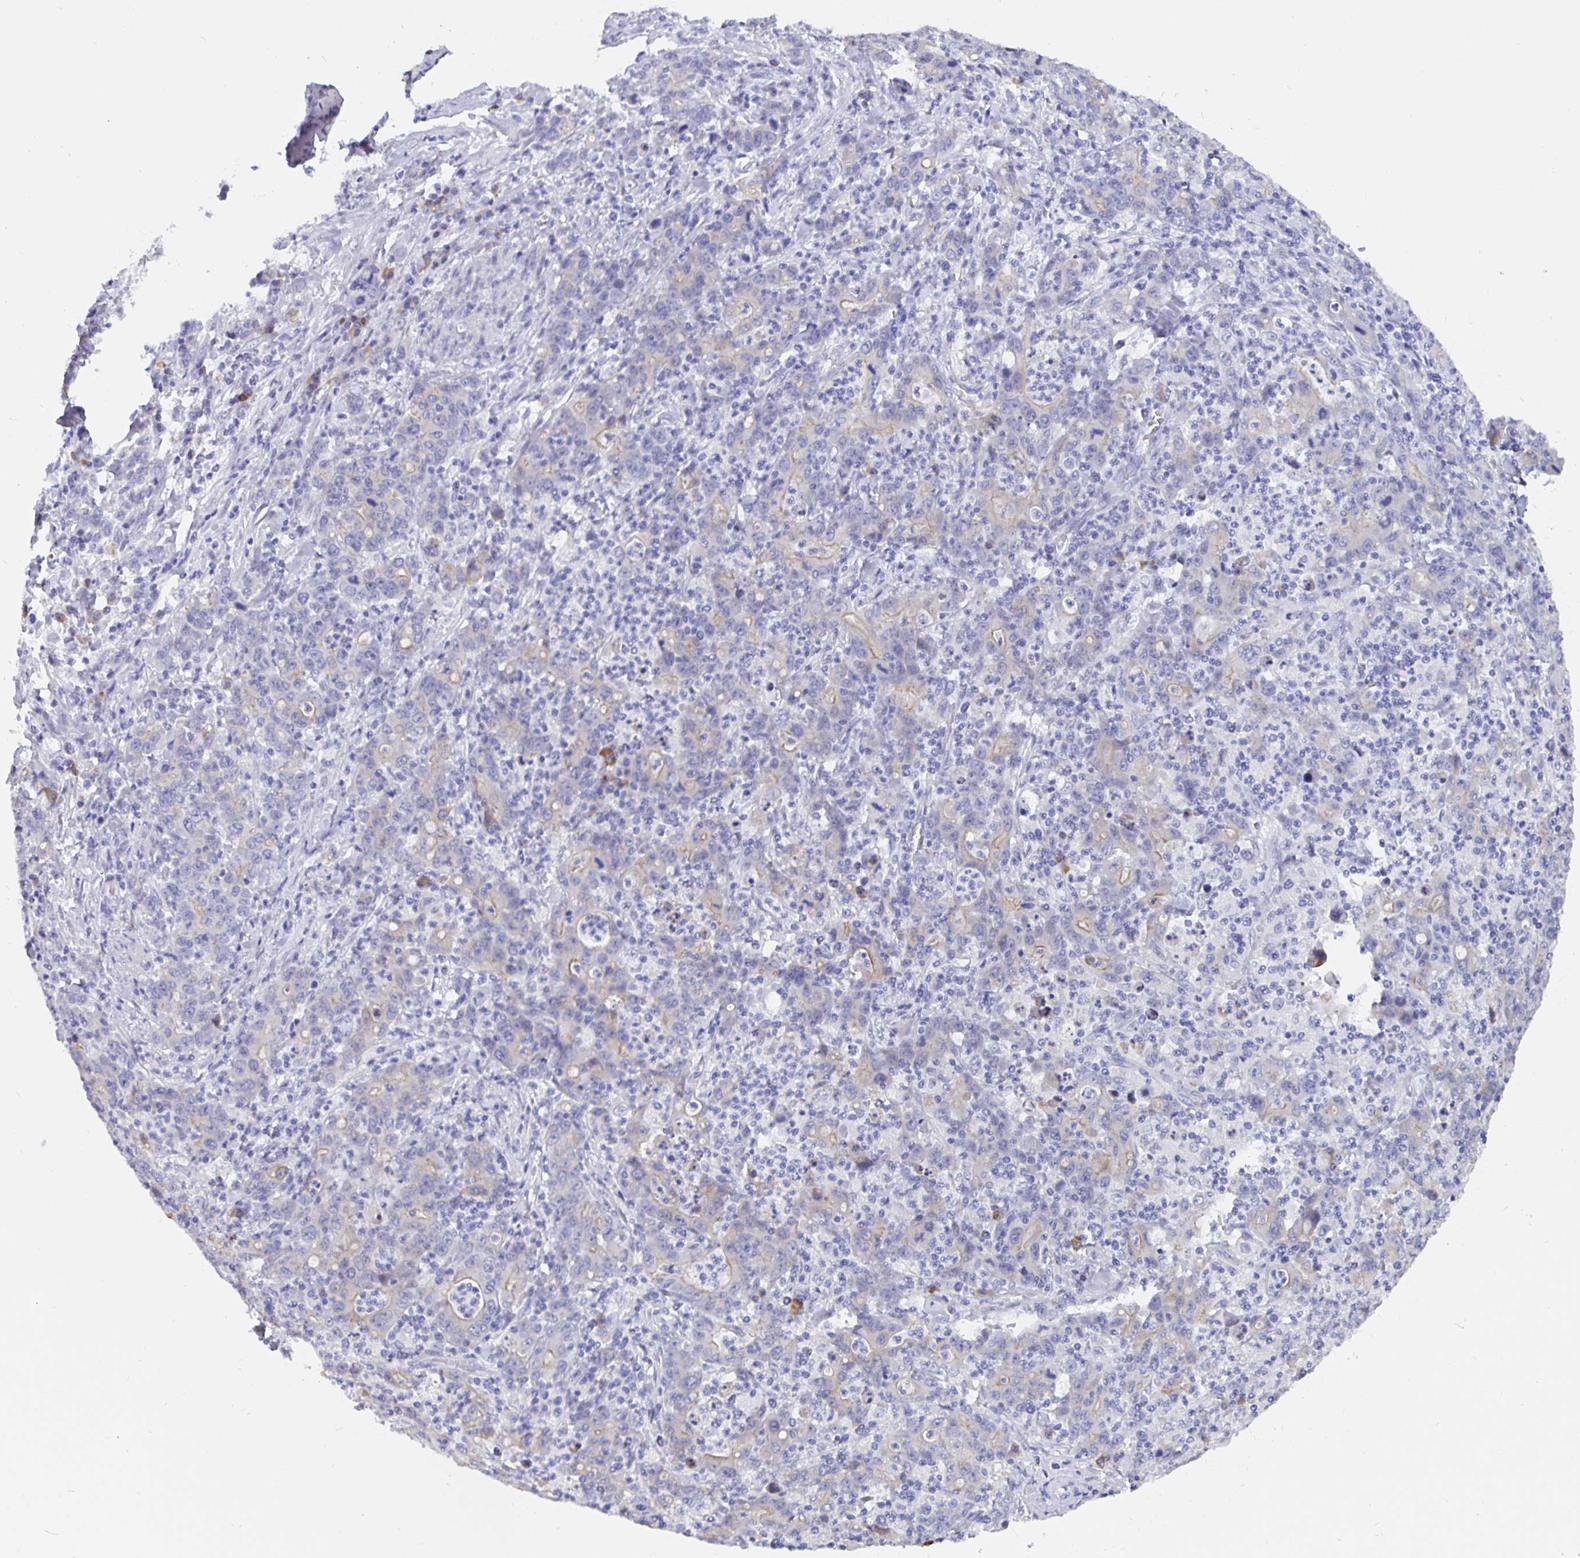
{"staining": {"intensity": "weak", "quantity": "<25%", "location": "cytoplasmic/membranous"}, "tissue": "stomach cancer", "cell_type": "Tumor cells", "image_type": "cancer", "snomed": [{"axis": "morphology", "description": "Adenocarcinoma, NOS"}, {"axis": "topography", "description": "Stomach, upper"}], "caption": "Tumor cells show no significant protein expression in stomach adenocarcinoma.", "gene": "ERMN", "patient": {"sex": "male", "age": 69}}